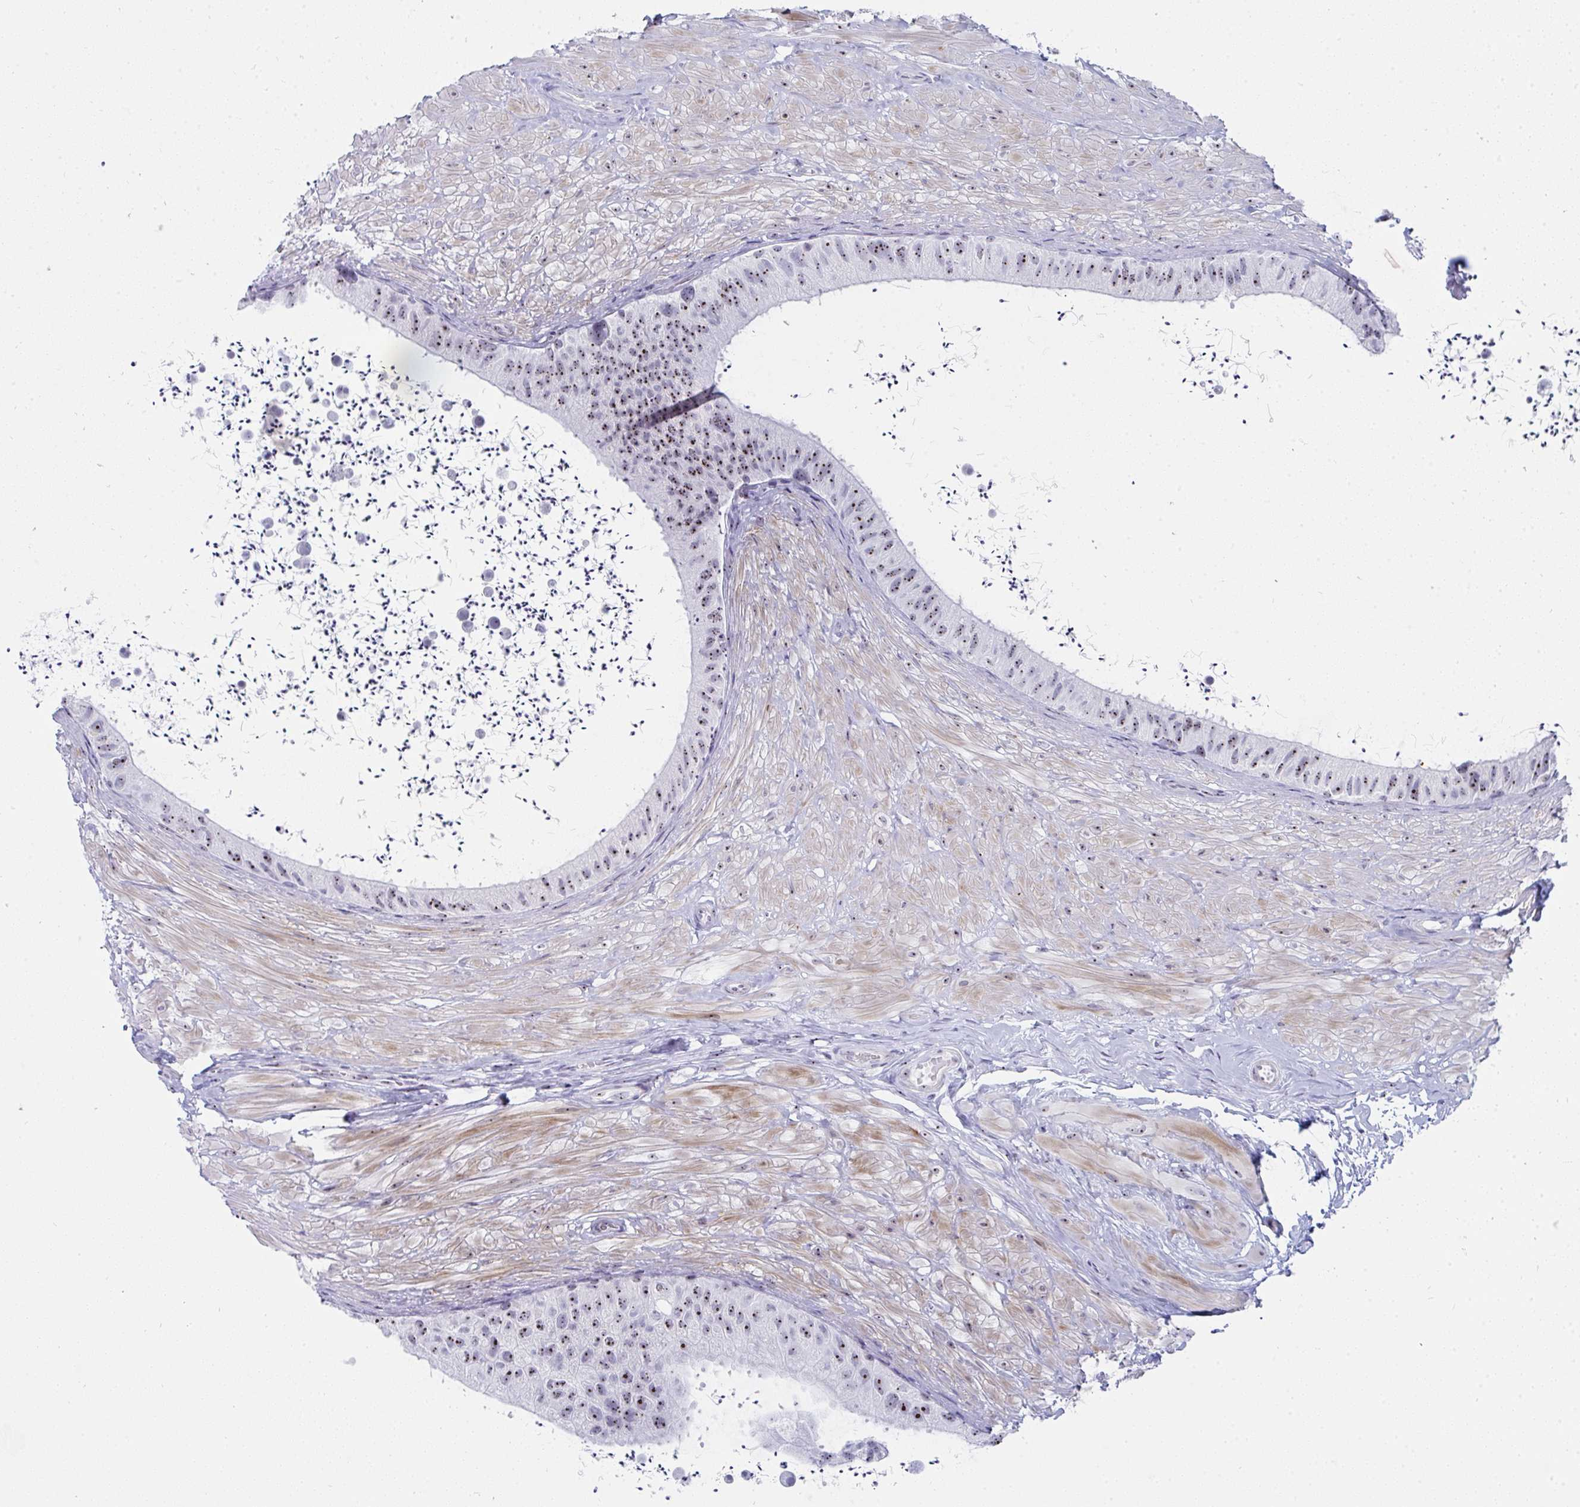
{"staining": {"intensity": "moderate", "quantity": ">75%", "location": "nuclear"}, "tissue": "epididymis", "cell_type": "Glandular cells", "image_type": "normal", "snomed": [{"axis": "morphology", "description": "Normal tissue, NOS"}, {"axis": "topography", "description": "Epididymis"}, {"axis": "topography", "description": "Peripheral nerve tissue"}], "caption": "A high-resolution micrograph shows immunohistochemistry (IHC) staining of benign epididymis, which reveals moderate nuclear staining in approximately >75% of glandular cells.", "gene": "NOP10", "patient": {"sex": "male", "age": 32}}